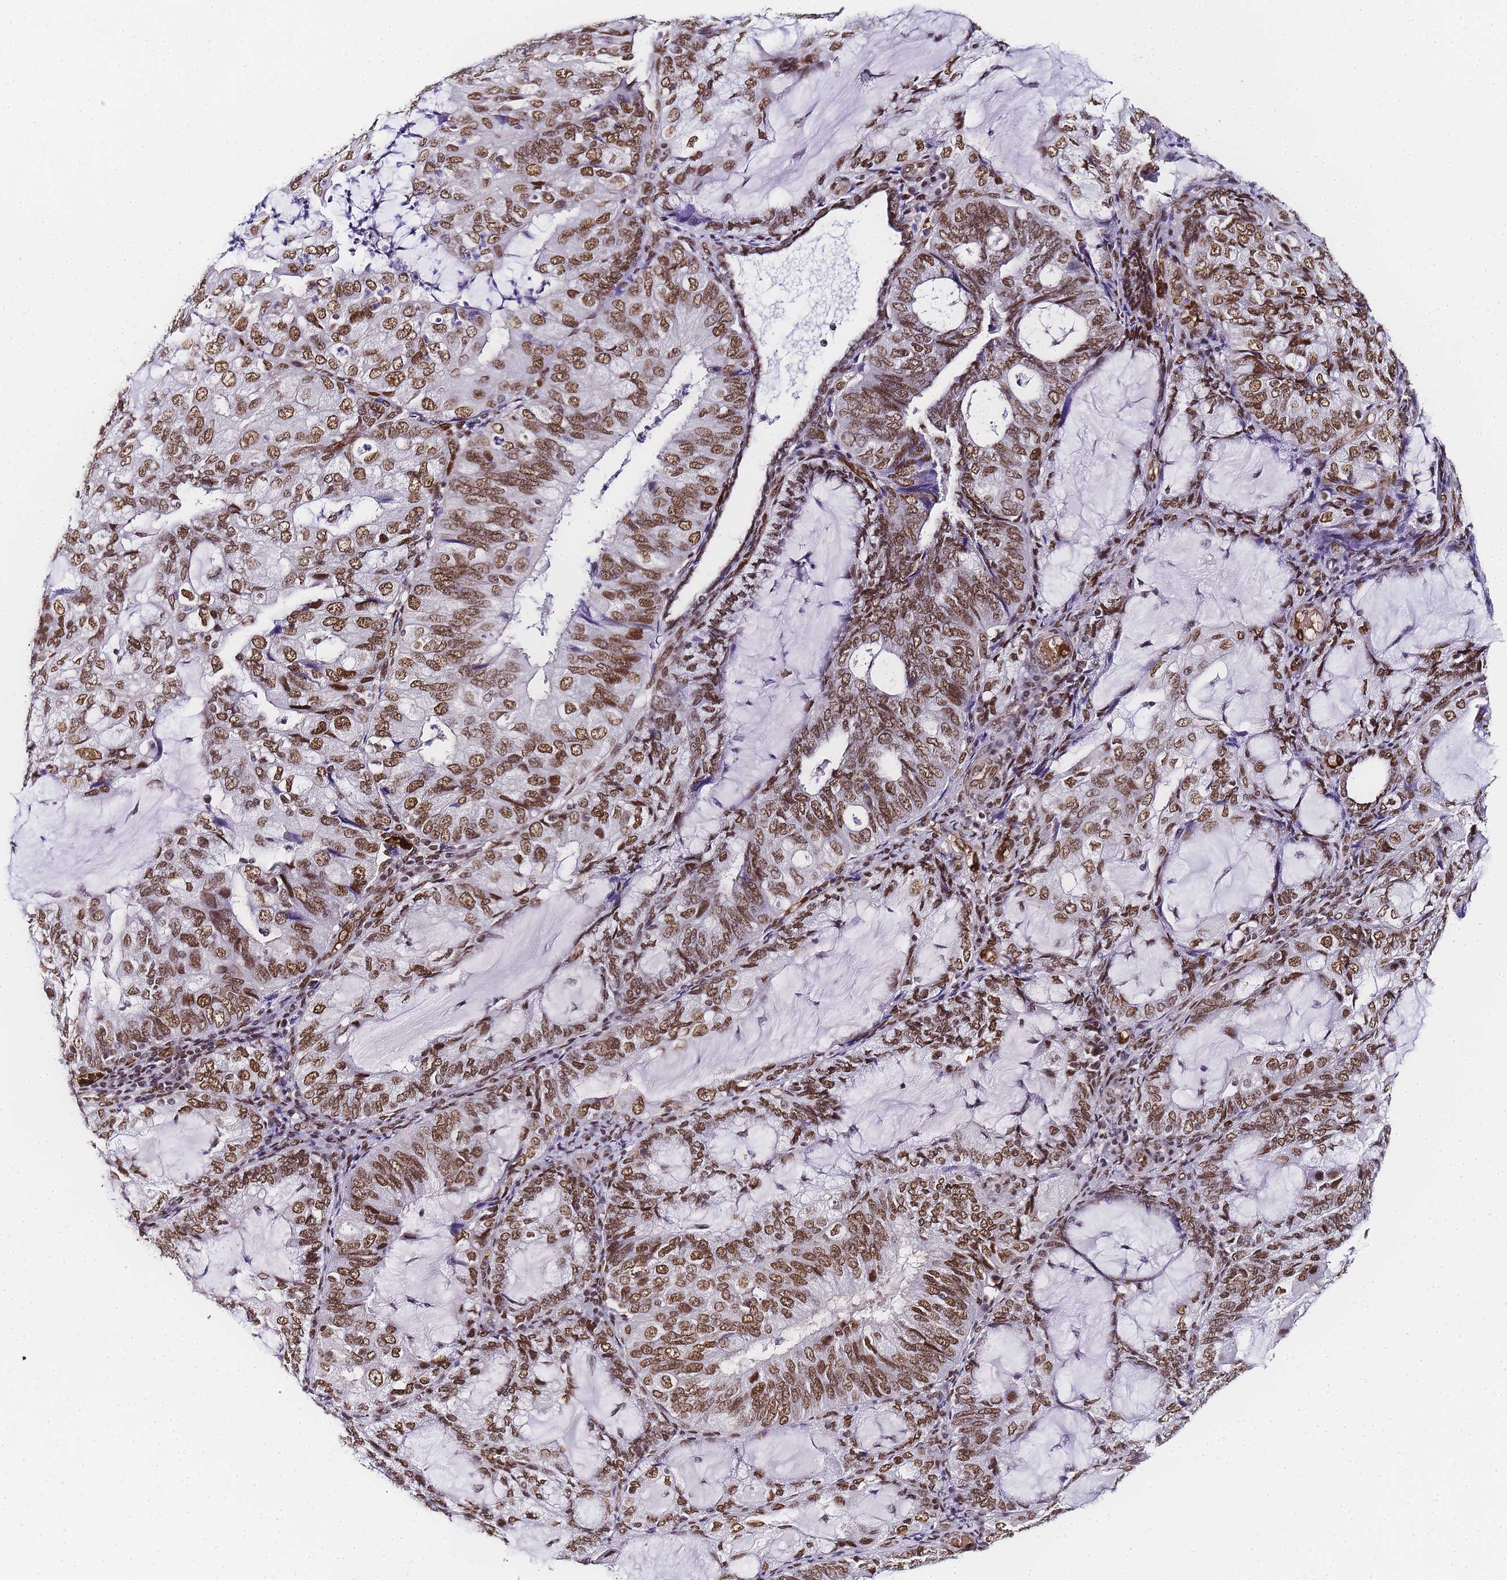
{"staining": {"intensity": "moderate", "quantity": ">75%", "location": "nuclear"}, "tissue": "endometrial cancer", "cell_type": "Tumor cells", "image_type": "cancer", "snomed": [{"axis": "morphology", "description": "Adenocarcinoma, NOS"}, {"axis": "topography", "description": "Endometrium"}], "caption": "Immunohistochemistry (DAB (3,3'-diaminobenzidine)) staining of human adenocarcinoma (endometrial) demonstrates moderate nuclear protein staining in approximately >75% of tumor cells. (DAB (3,3'-diaminobenzidine) = brown stain, brightfield microscopy at high magnification).", "gene": "POLR1A", "patient": {"sex": "female", "age": 81}}